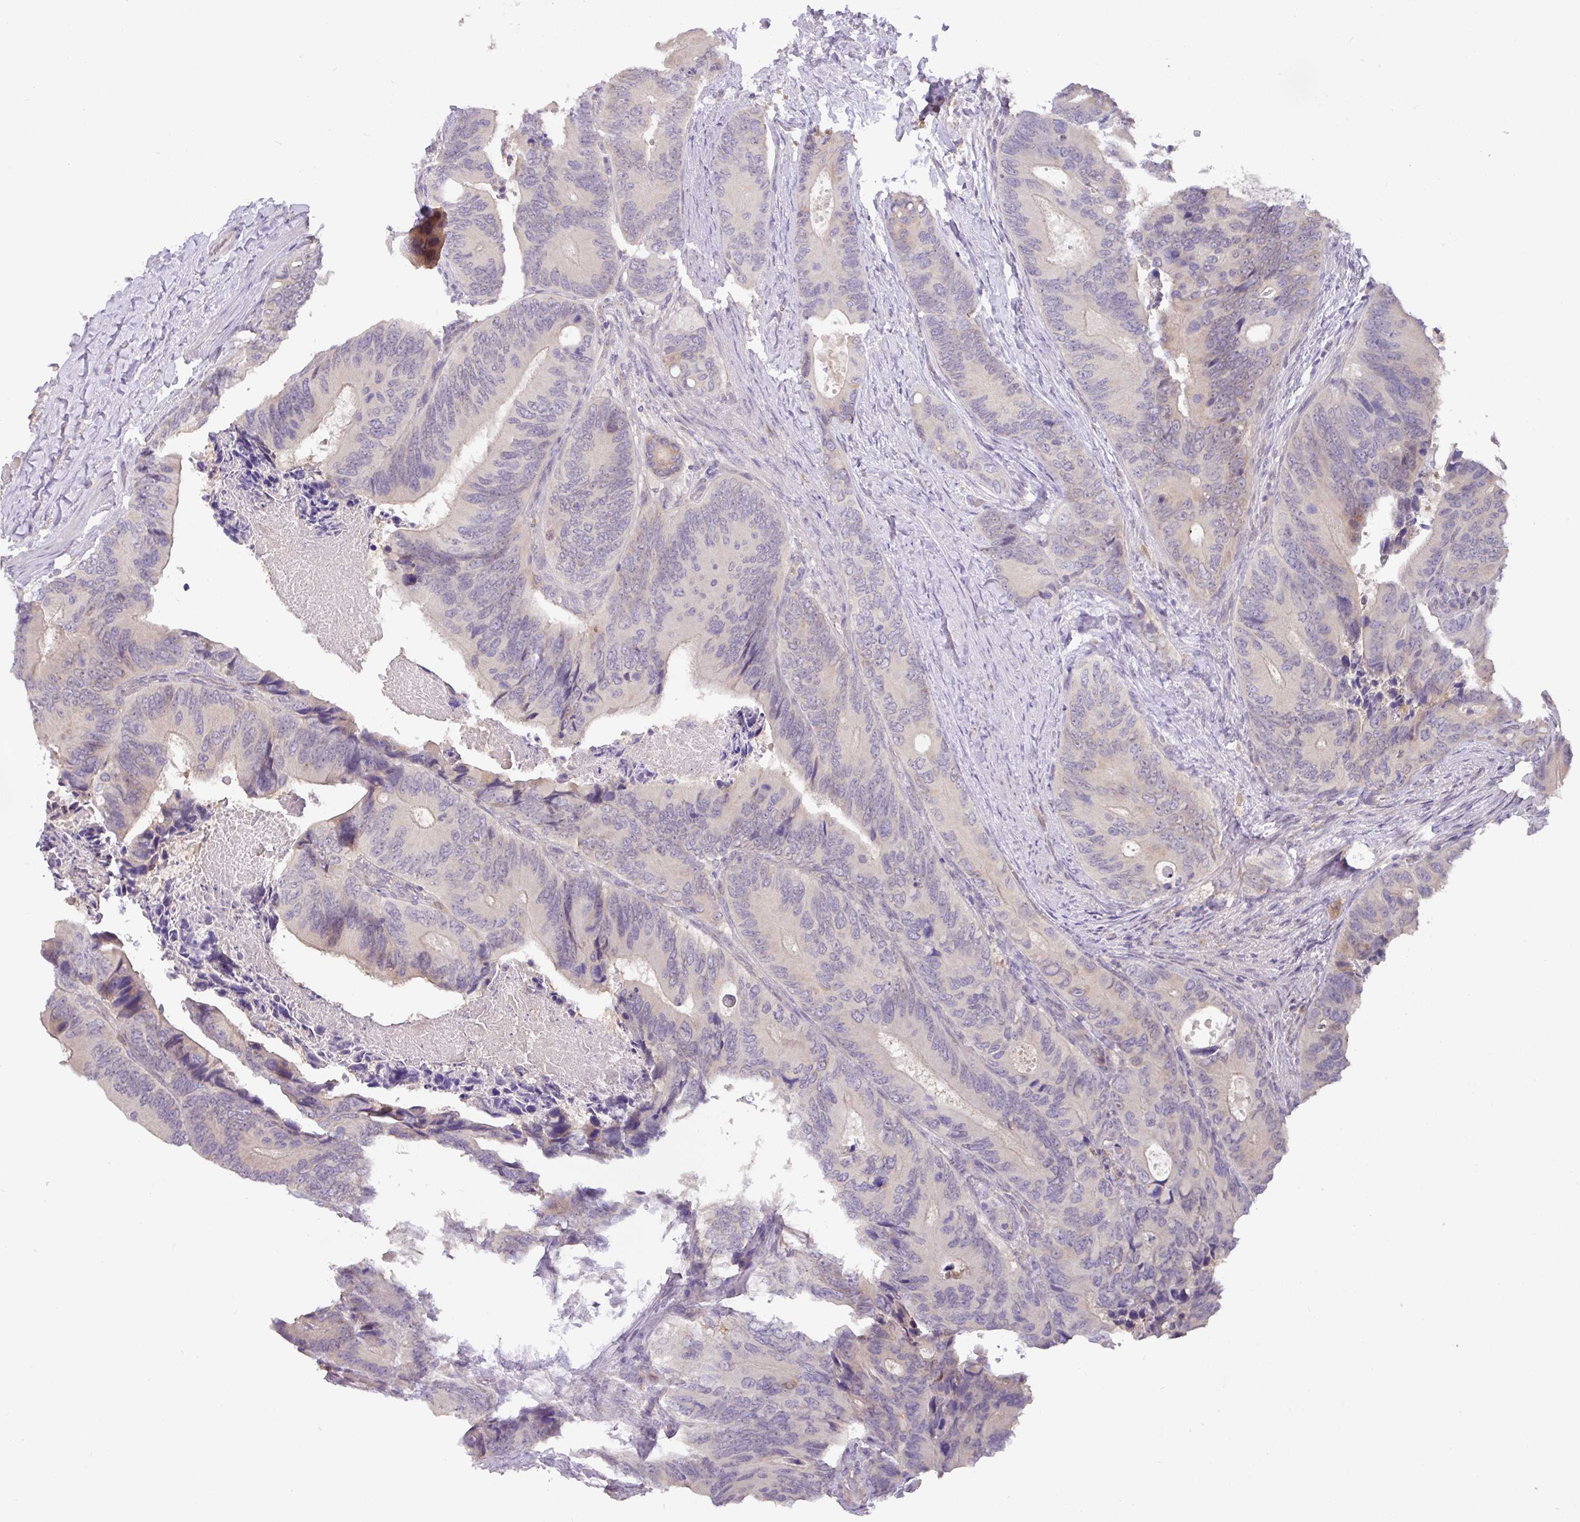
{"staining": {"intensity": "moderate", "quantity": "<25%", "location": "cytoplasmic/membranous"}, "tissue": "colorectal cancer", "cell_type": "Tumor cells", "image_type": "cancer", "snomed": [{"axis": "morphology", "description": "Adenocarcinoma, NOS"}, {"axis": "topography", "description": "Colon"}], "caption": "Immunohistochemical staining of adenocarcinoma (colorectal) demonstrates low levels of moderate cytoplasmic/membranous protein staining in about <25% of tumor cells.", "gene": "GCNT7", "patient": {"sex": "male", "age": 84}}